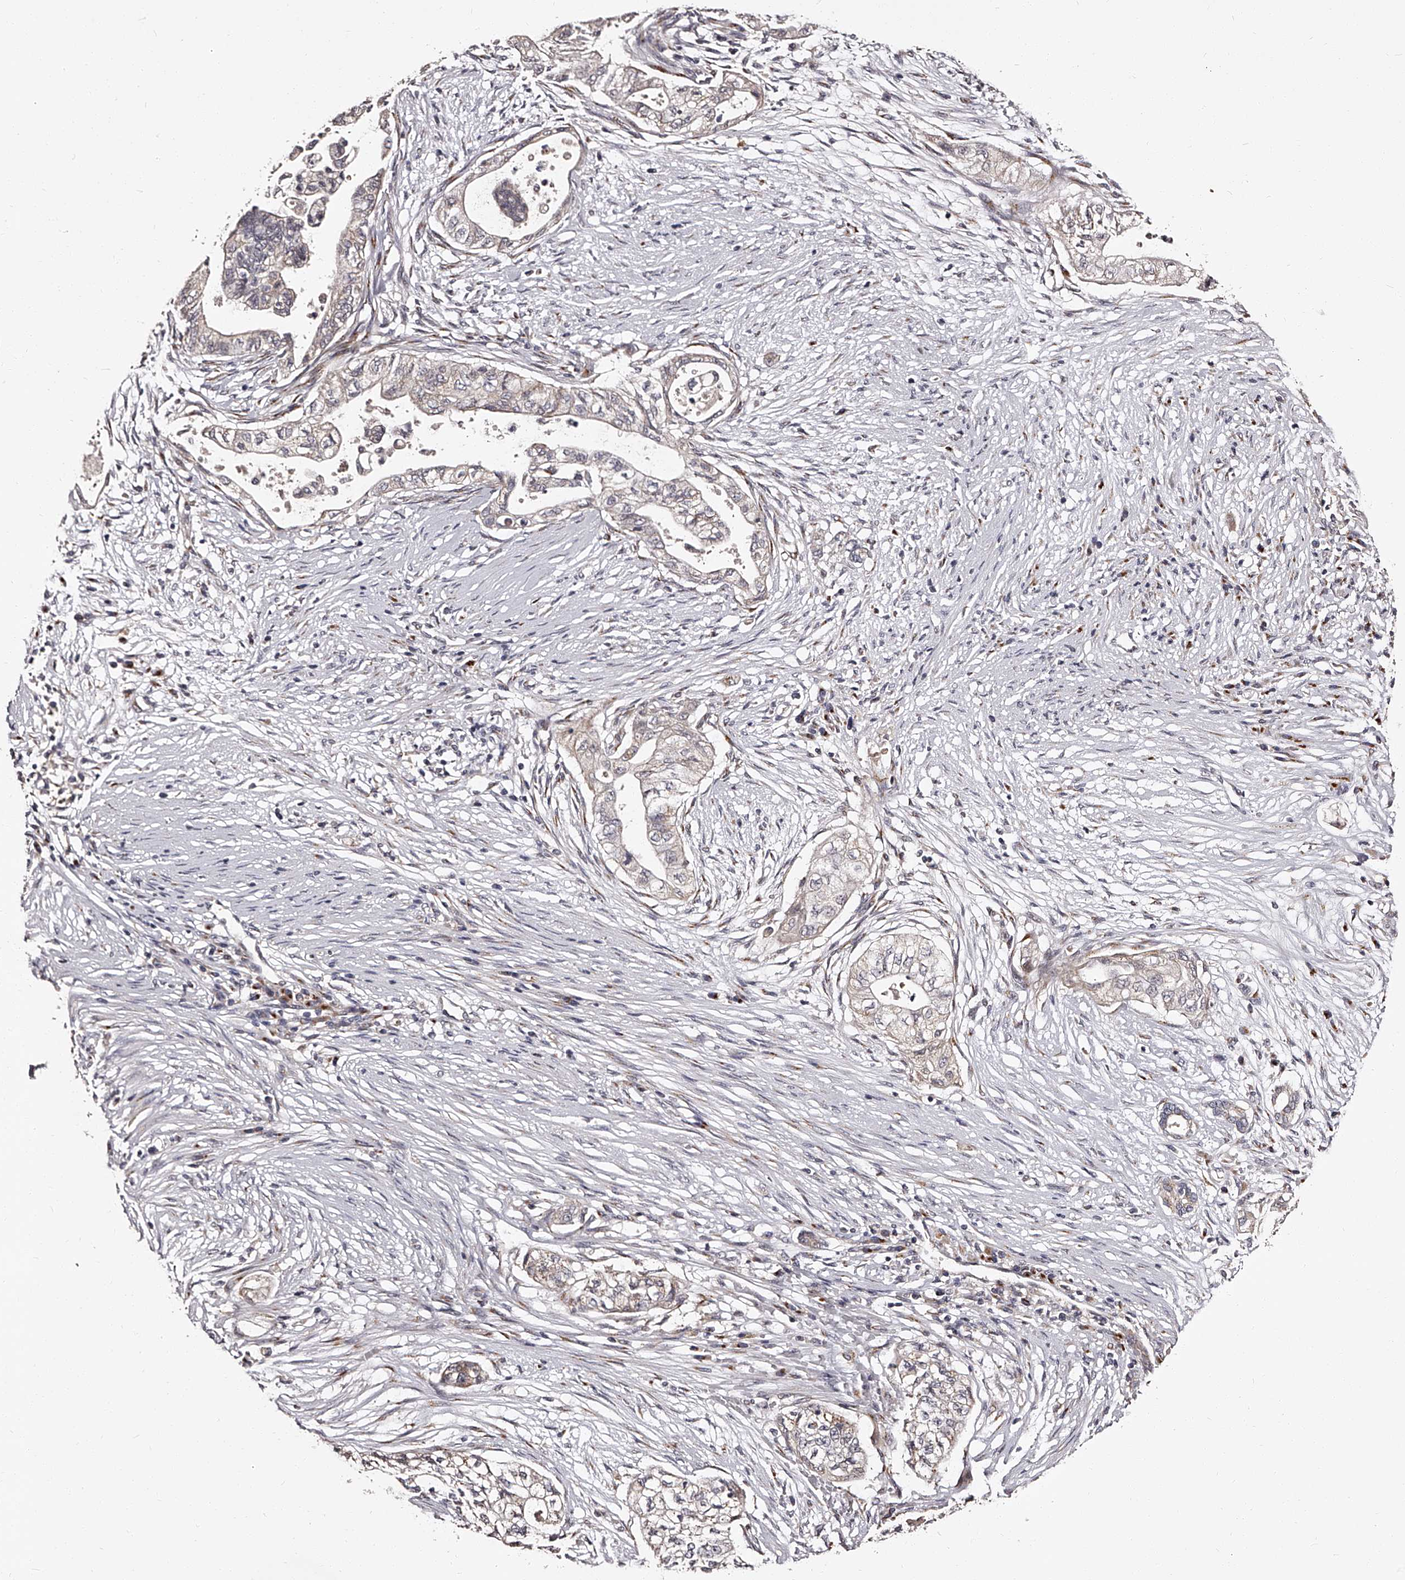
{"staining": {"intensity": "negative", "quantity": "none", "location": "none"}, "tissue": "pancreatic cancer", "cell_type": "Tumor cells", "image_type": "cancer", "snomed": [{"axis": "morphology", "description": "Adenocarcinoma, NOS"}, {"axis": "topography", "description": "Pancreas"}], "caption": "Protein analysis of pancreatic cancer shows no significant positivity in tumor cells. (DAB IHC visualized using brightfield microscopy, high magnification).", "gene": "RSC1A1", "patient": {"sex": "male", "age": 72}}